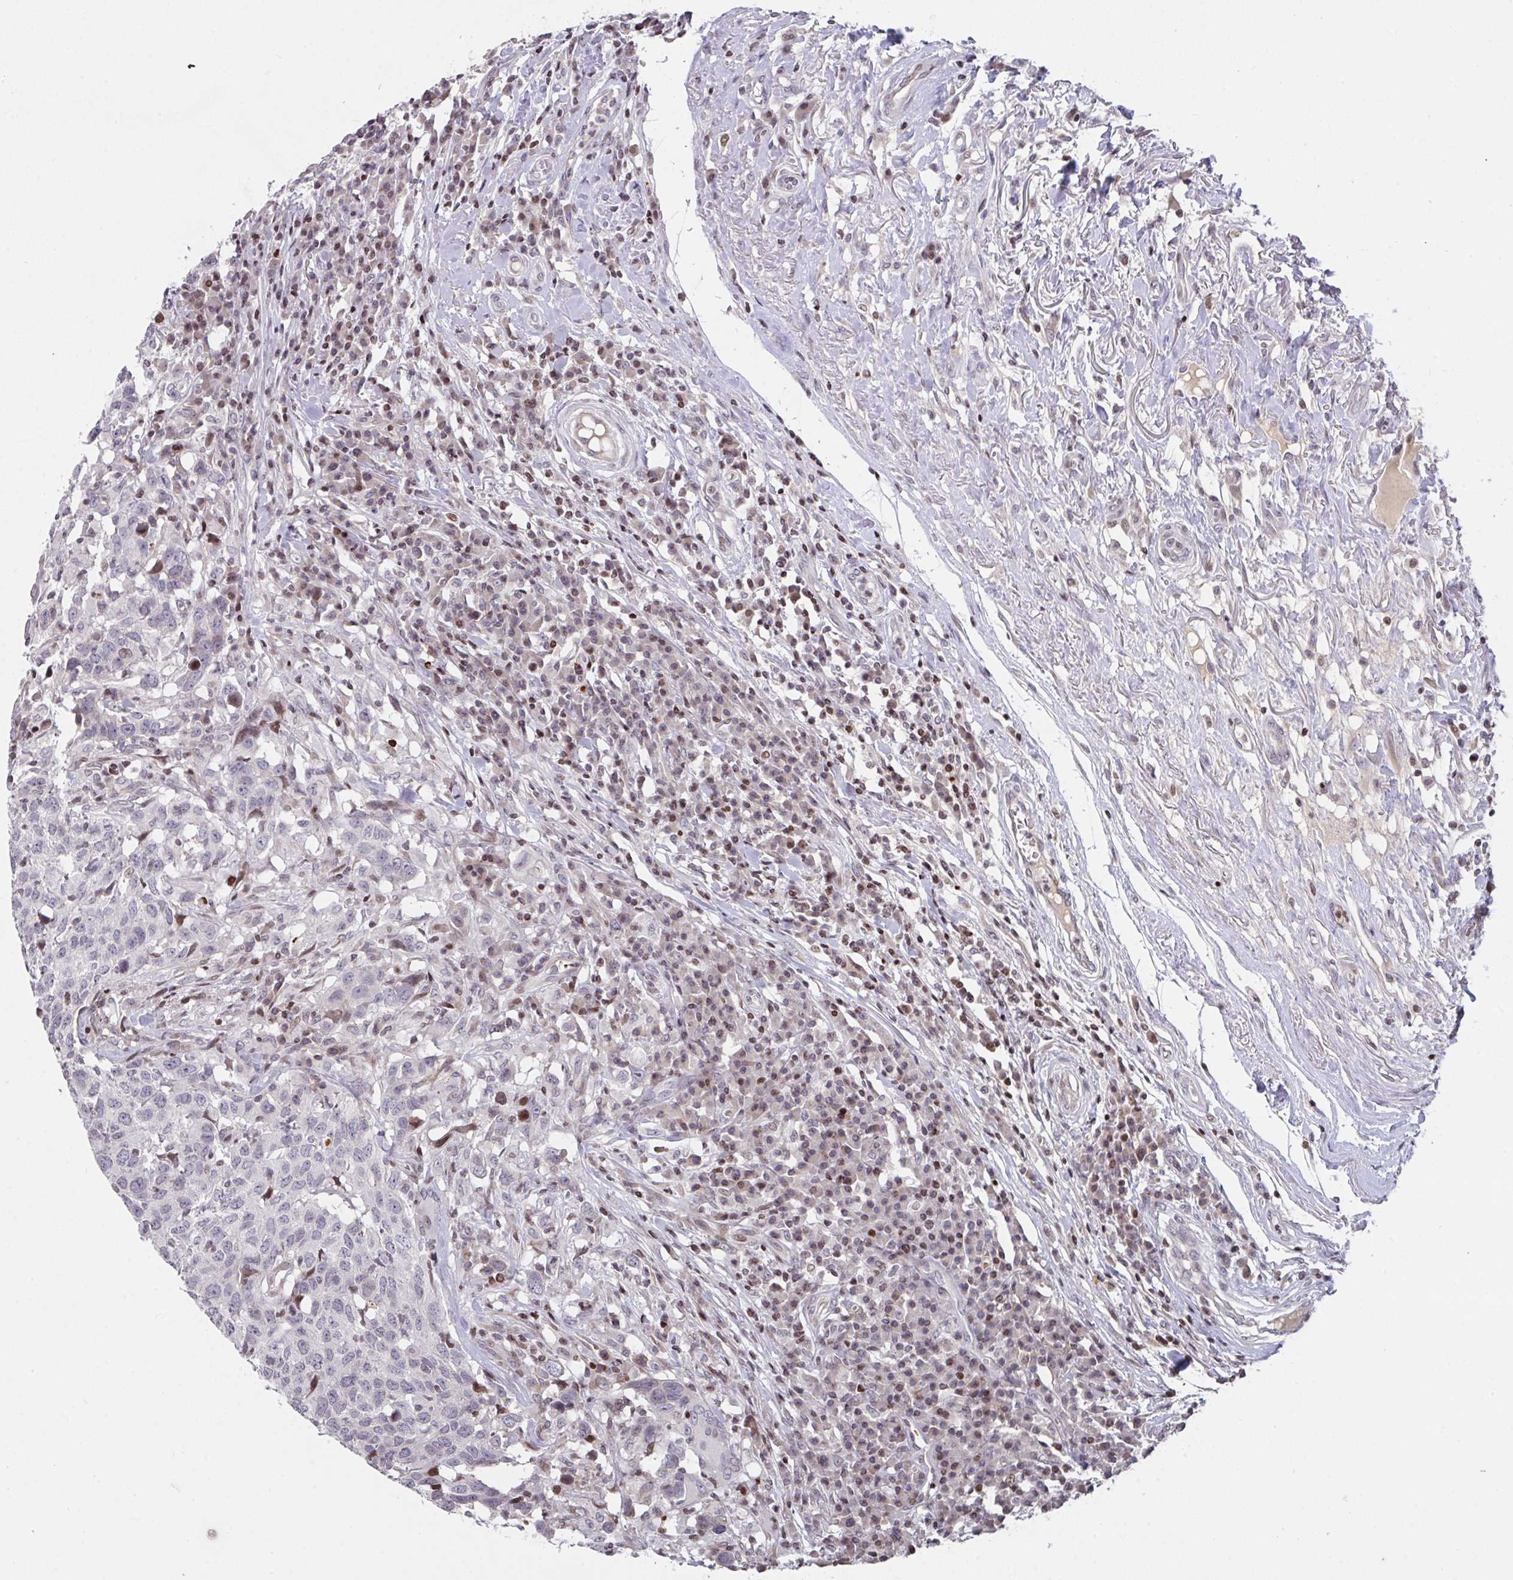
{"staining": {"intensity": "negative", "quantity": "none", "location": "none"}, "tissue": "head and neck cancer", "cell_type": "Tumor cells", "image_type": "cancer", "snomed": [{"axis": "morphology", "description": "Normal tissue, NOS"}, {"axis": "morphology", "description": "Squamous cell carcinoma, NOS"}, {"axis": "topography", "description": "Skeletal muscle"}, {"axis": "topography", "description": "Vascular tissue"}, {"axis": "topography", "description": "Peripheral nerve tissue"}, {"axis": "topography", "description": "Head-Neck"}], "caption": "A histopathology image of squamous cell carcinoma (head and neck) stained for a protein demonstrates no brown staining in tumor cells.", "gene": "PCDHB8", "patient": {"sex": "male", "age": 66}}